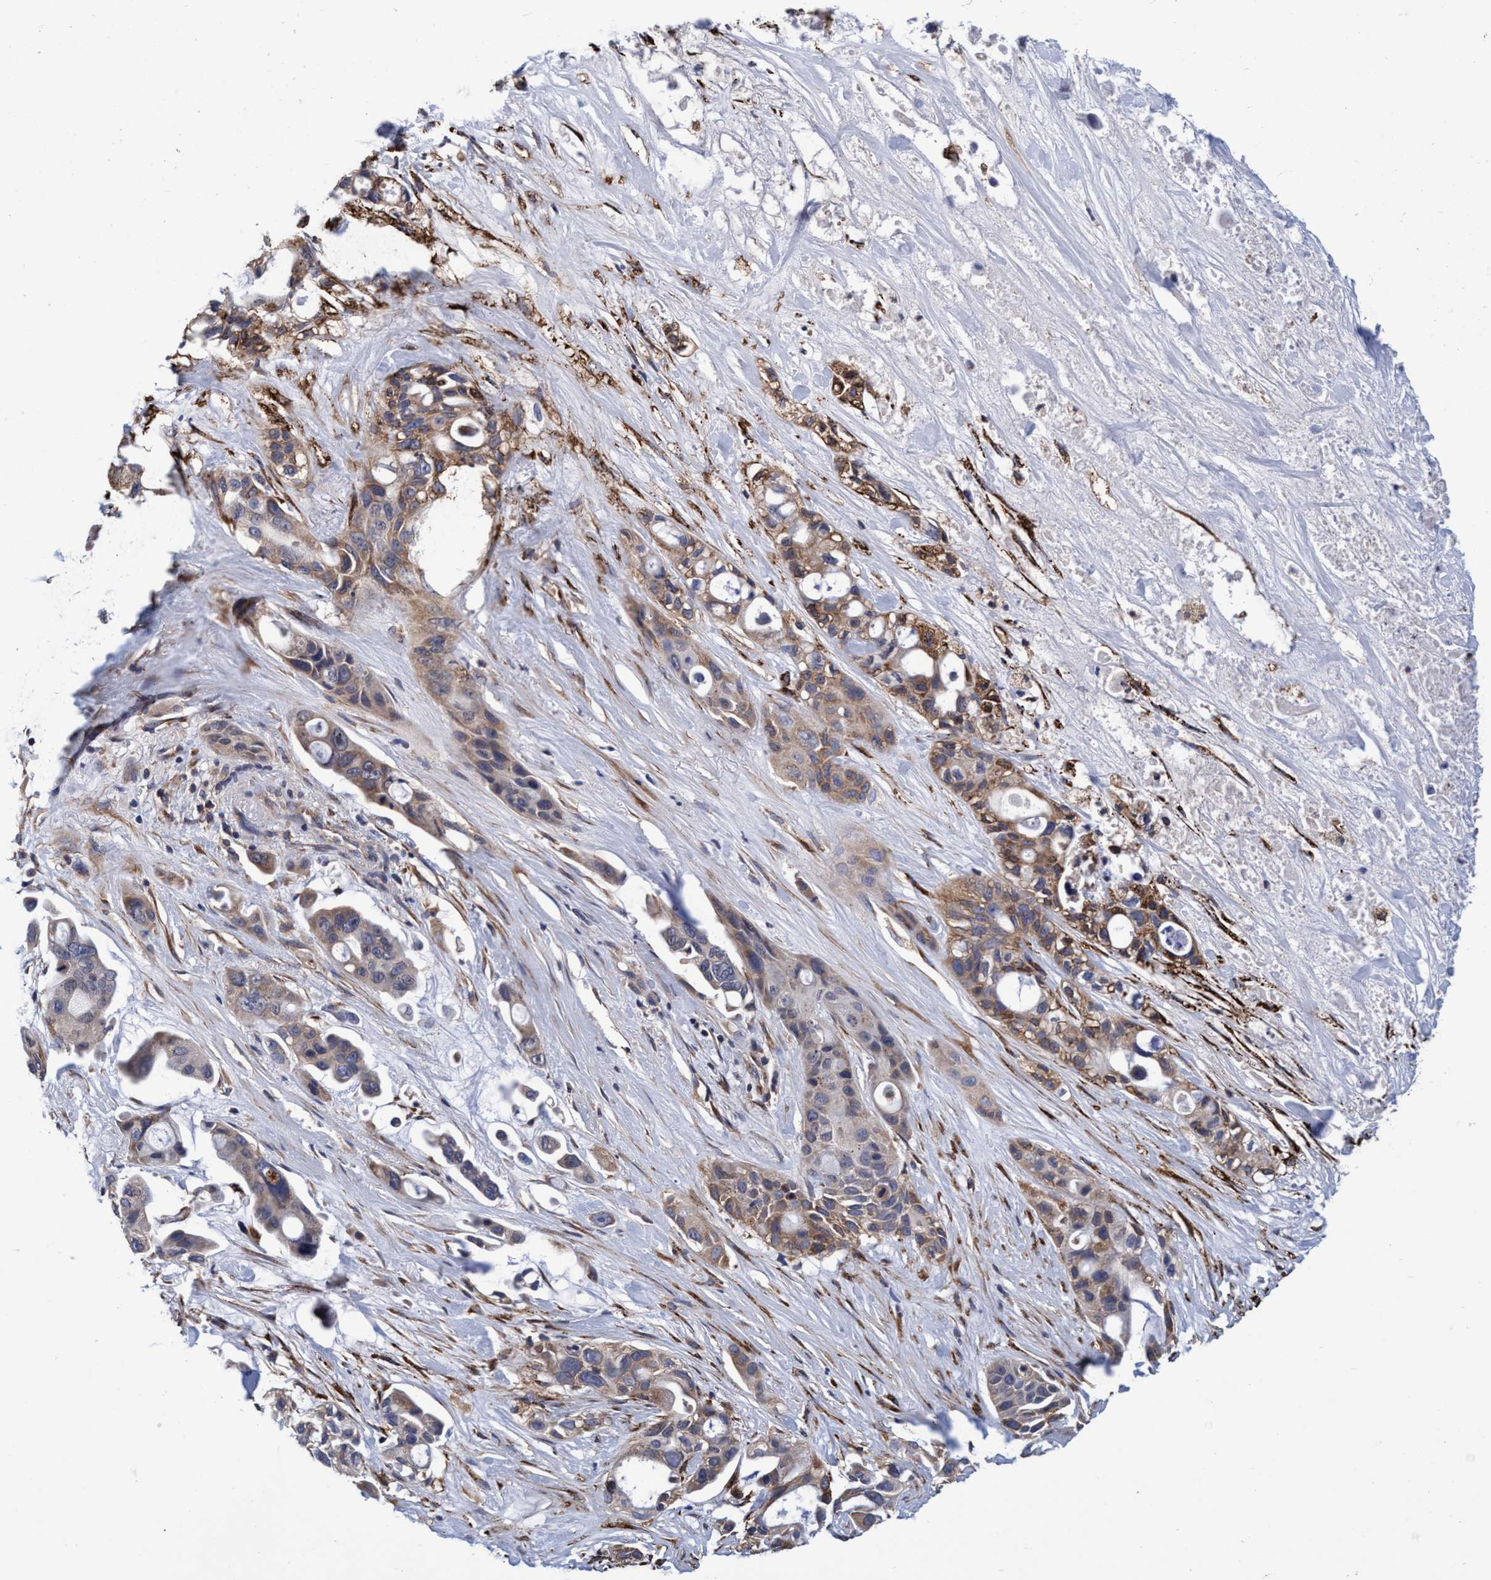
{"staining": {"intensity": "moderate", "quantity": ">75%", "location": "cytoplasmic/membranous"}, "tissue": "pancreatic cancer", "cell_type": "Tumor cells", "image_type": "cancer", "snomed": [{"axis": "morphology", "description": "Adenocarcinoma, NOS"}, {"axis": "topography", "description": "Pancreas"}], "caption": "DAB (3,3'-diaminobenzidine) immunohistochemical staining of pancreatic cancer (adenocarcinoma) reveals moderate cytoplasmic/membranous protein staining in approximately >75% of tumor cells.", "gene": "CALCOCO2", "patient": {"sex": "male", "age": 53}}